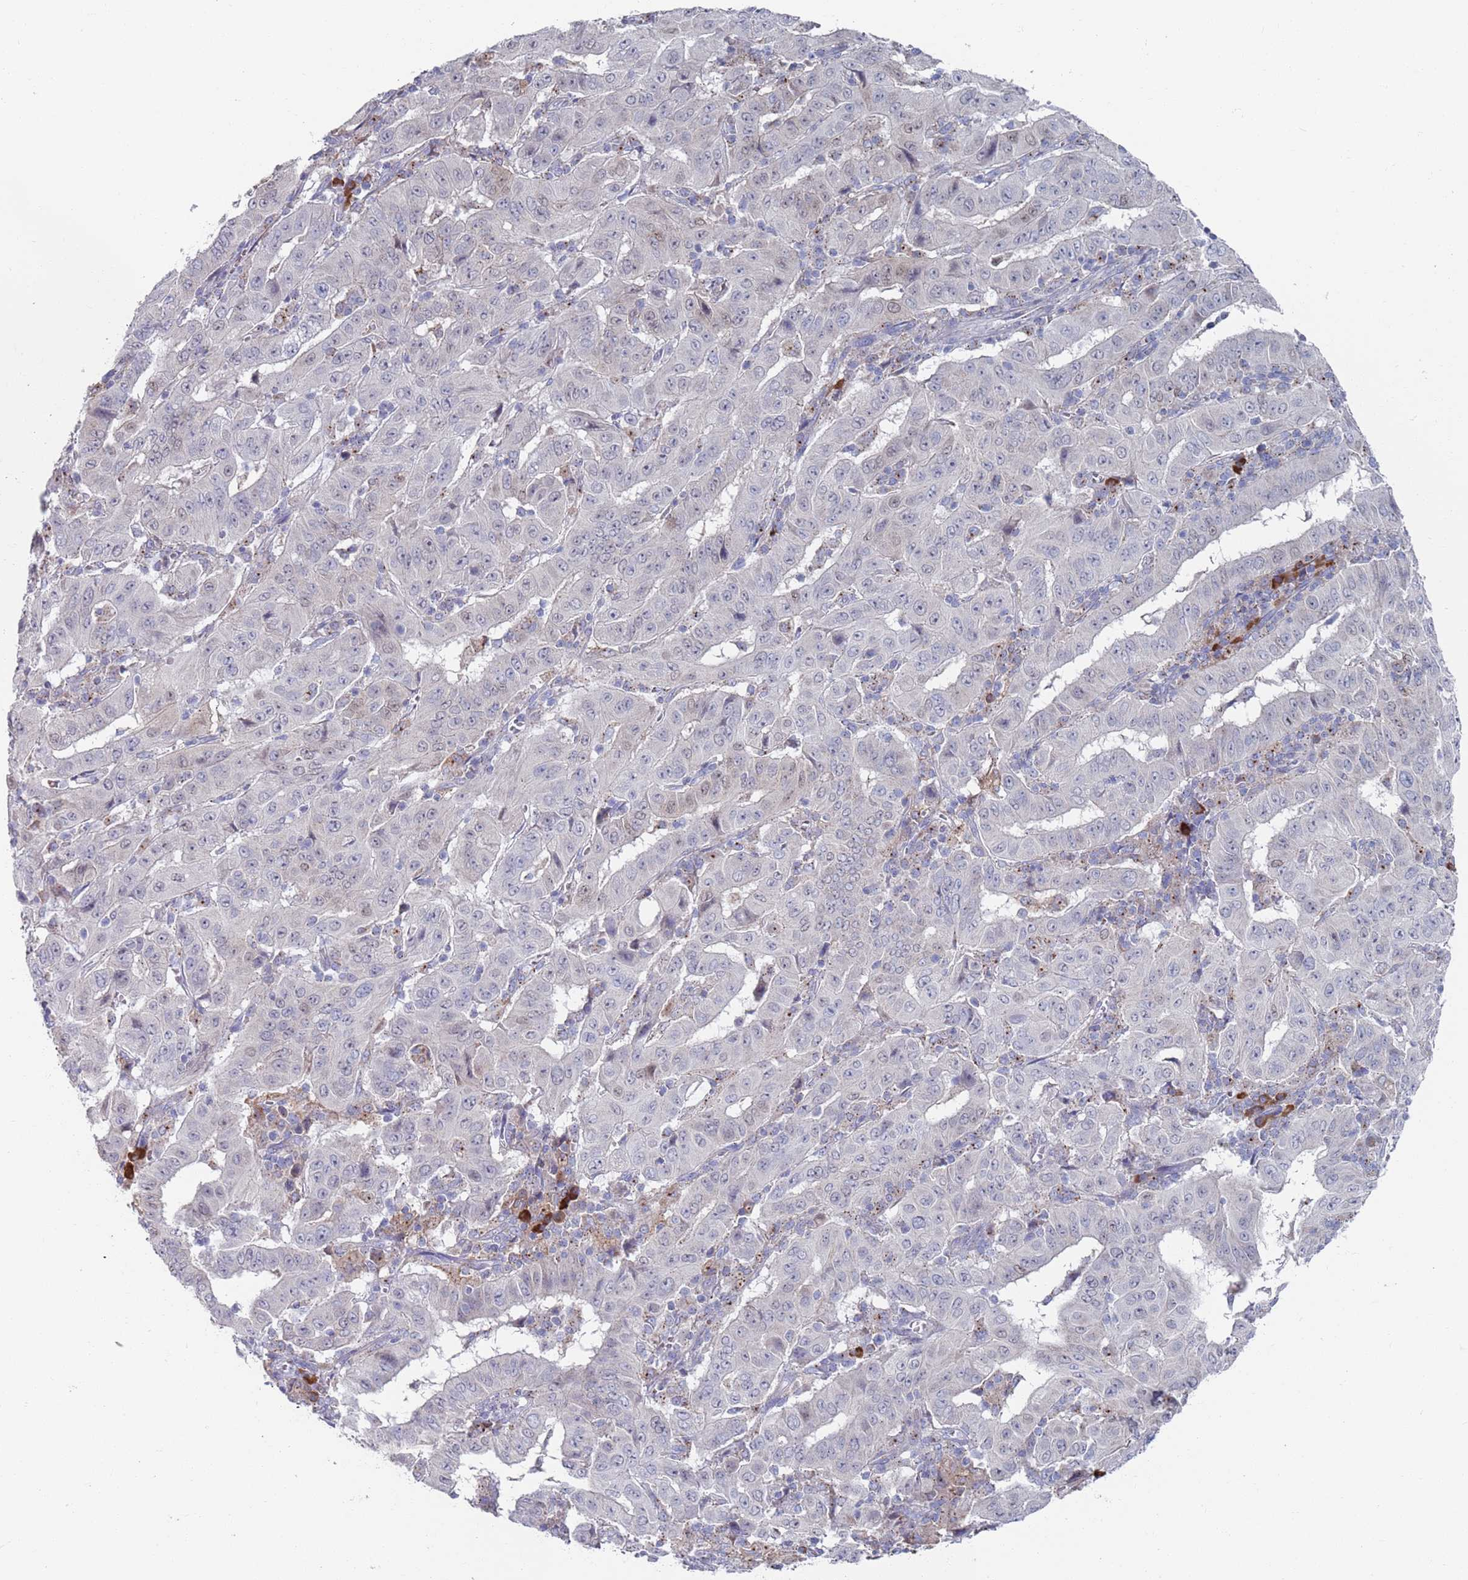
{"staining": {"intensity": "negative", "quantity": "none", "location": "none"}, "tissue": "pancreatic cancer", "cell_type": "Tumor cells", "image_type": "cancer", "snomed": [{"axis": "morphology", "description": "Adenocarcinoma, NOS"}, {"axis": "topography", "description": "Pancreas"}], "caption": "IHC photomicrograph of neoplastic tissue: human pancreatic cancer (adenocarcinoma) stained with DAB (3,3'-diaminobenzidine) shows no significant protein positivity in tumor cells. (DAB IHC, high magnification).", "gene": "MAT1A", "patient": {"sex": "male", "age": 63}}